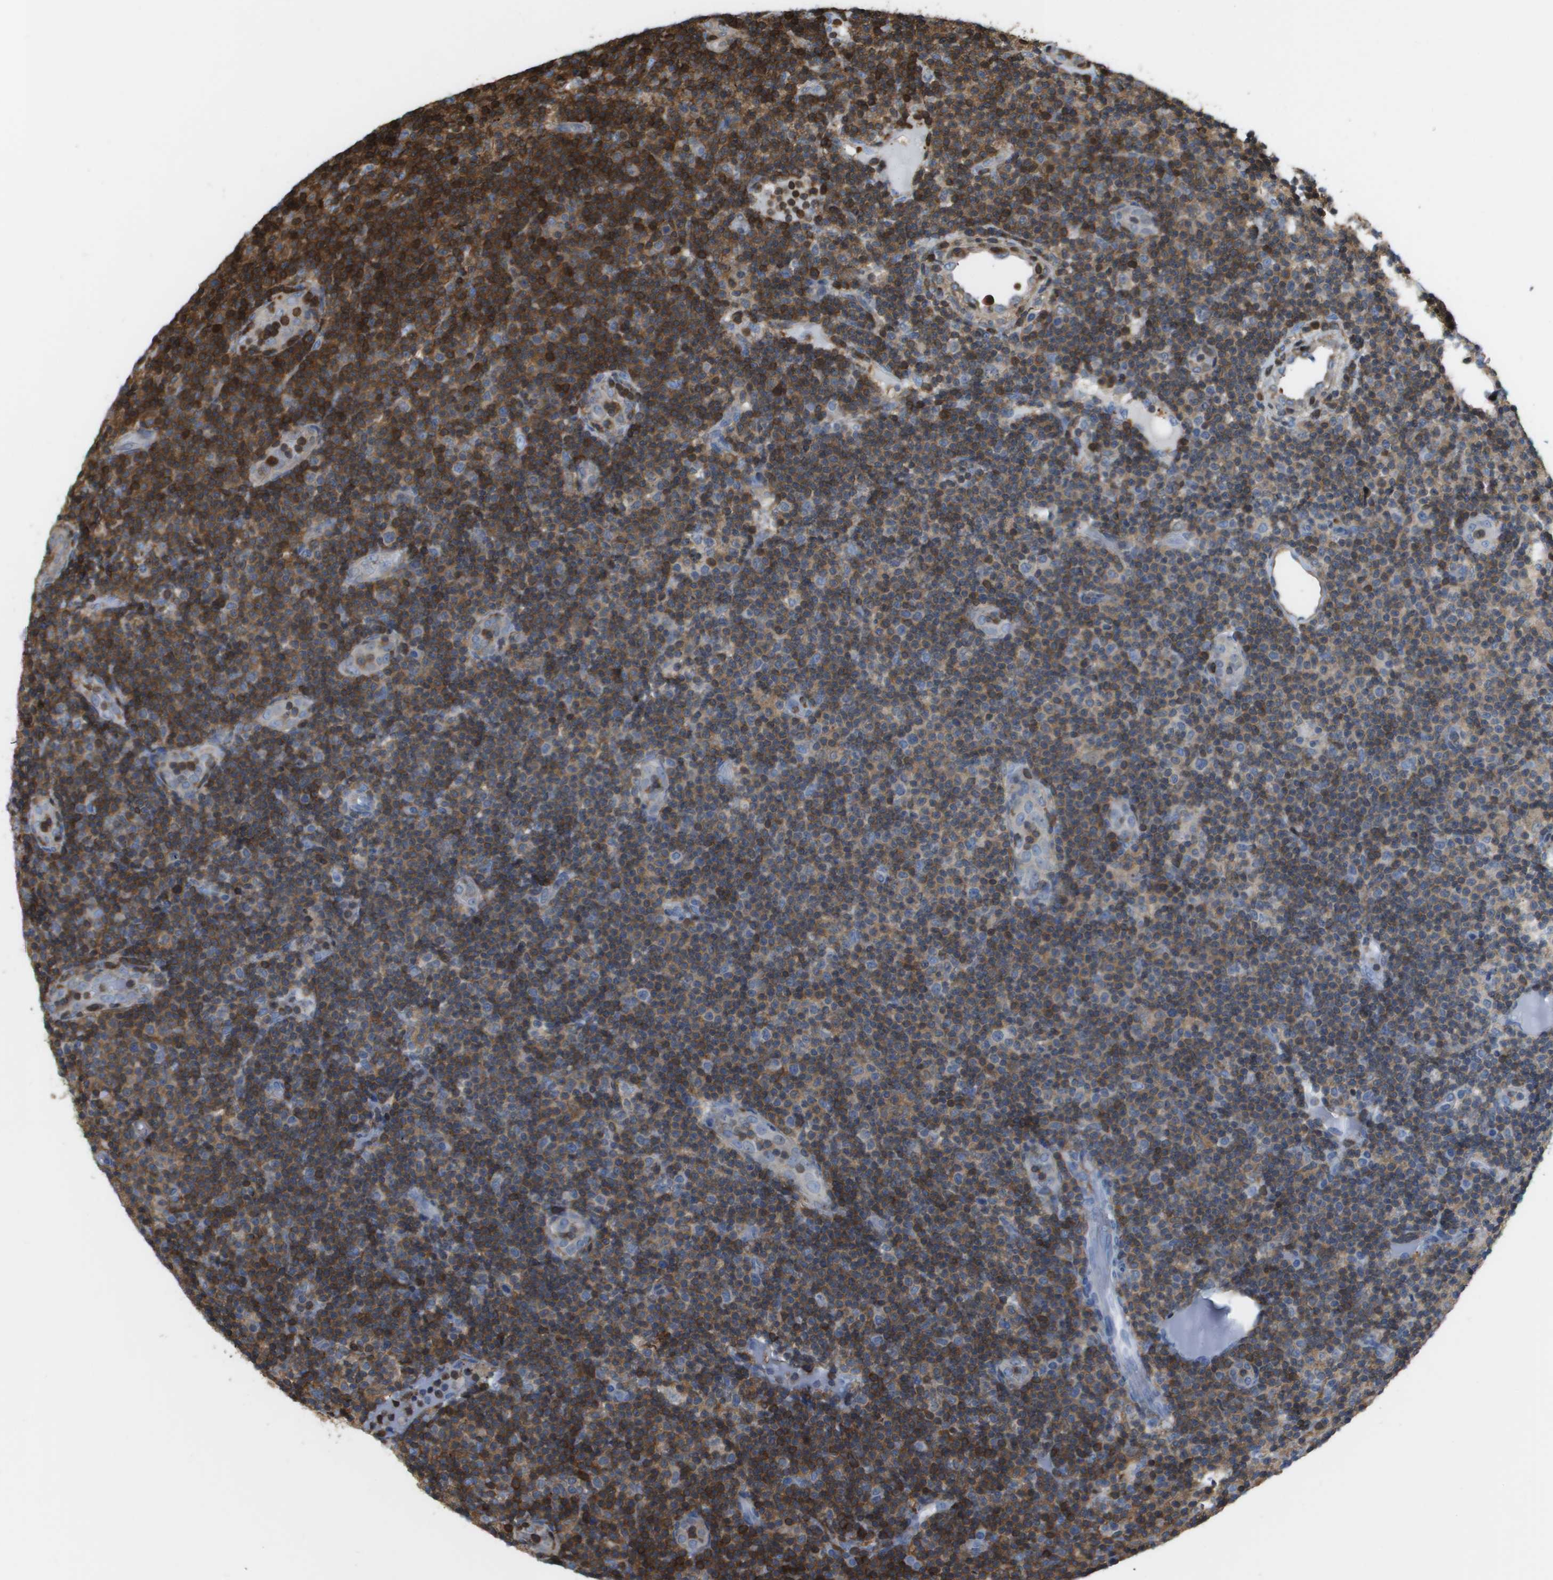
{"staining": {"intensity": "strong", "quantity": "25%-75%", "location": "cytoplasmic/membranous"}, "tissue": "lymphoma", "cell_type": "Tumor cells", "image_type": "cancer", "snomed": [{"axis": "morphology", "description": "Malignant lymphoma, non-Hodgkin's type, Low grade"}, {"axis": "topography", "description": "Lymph node"}], "caption": "Protein staining of lymphoma tissue reveals strong cytoplasmic/membranous staining in about 25%-75% of tumor cells.", "gene": "DOCK5", "patient": {"sex": "male", "age": 83}}